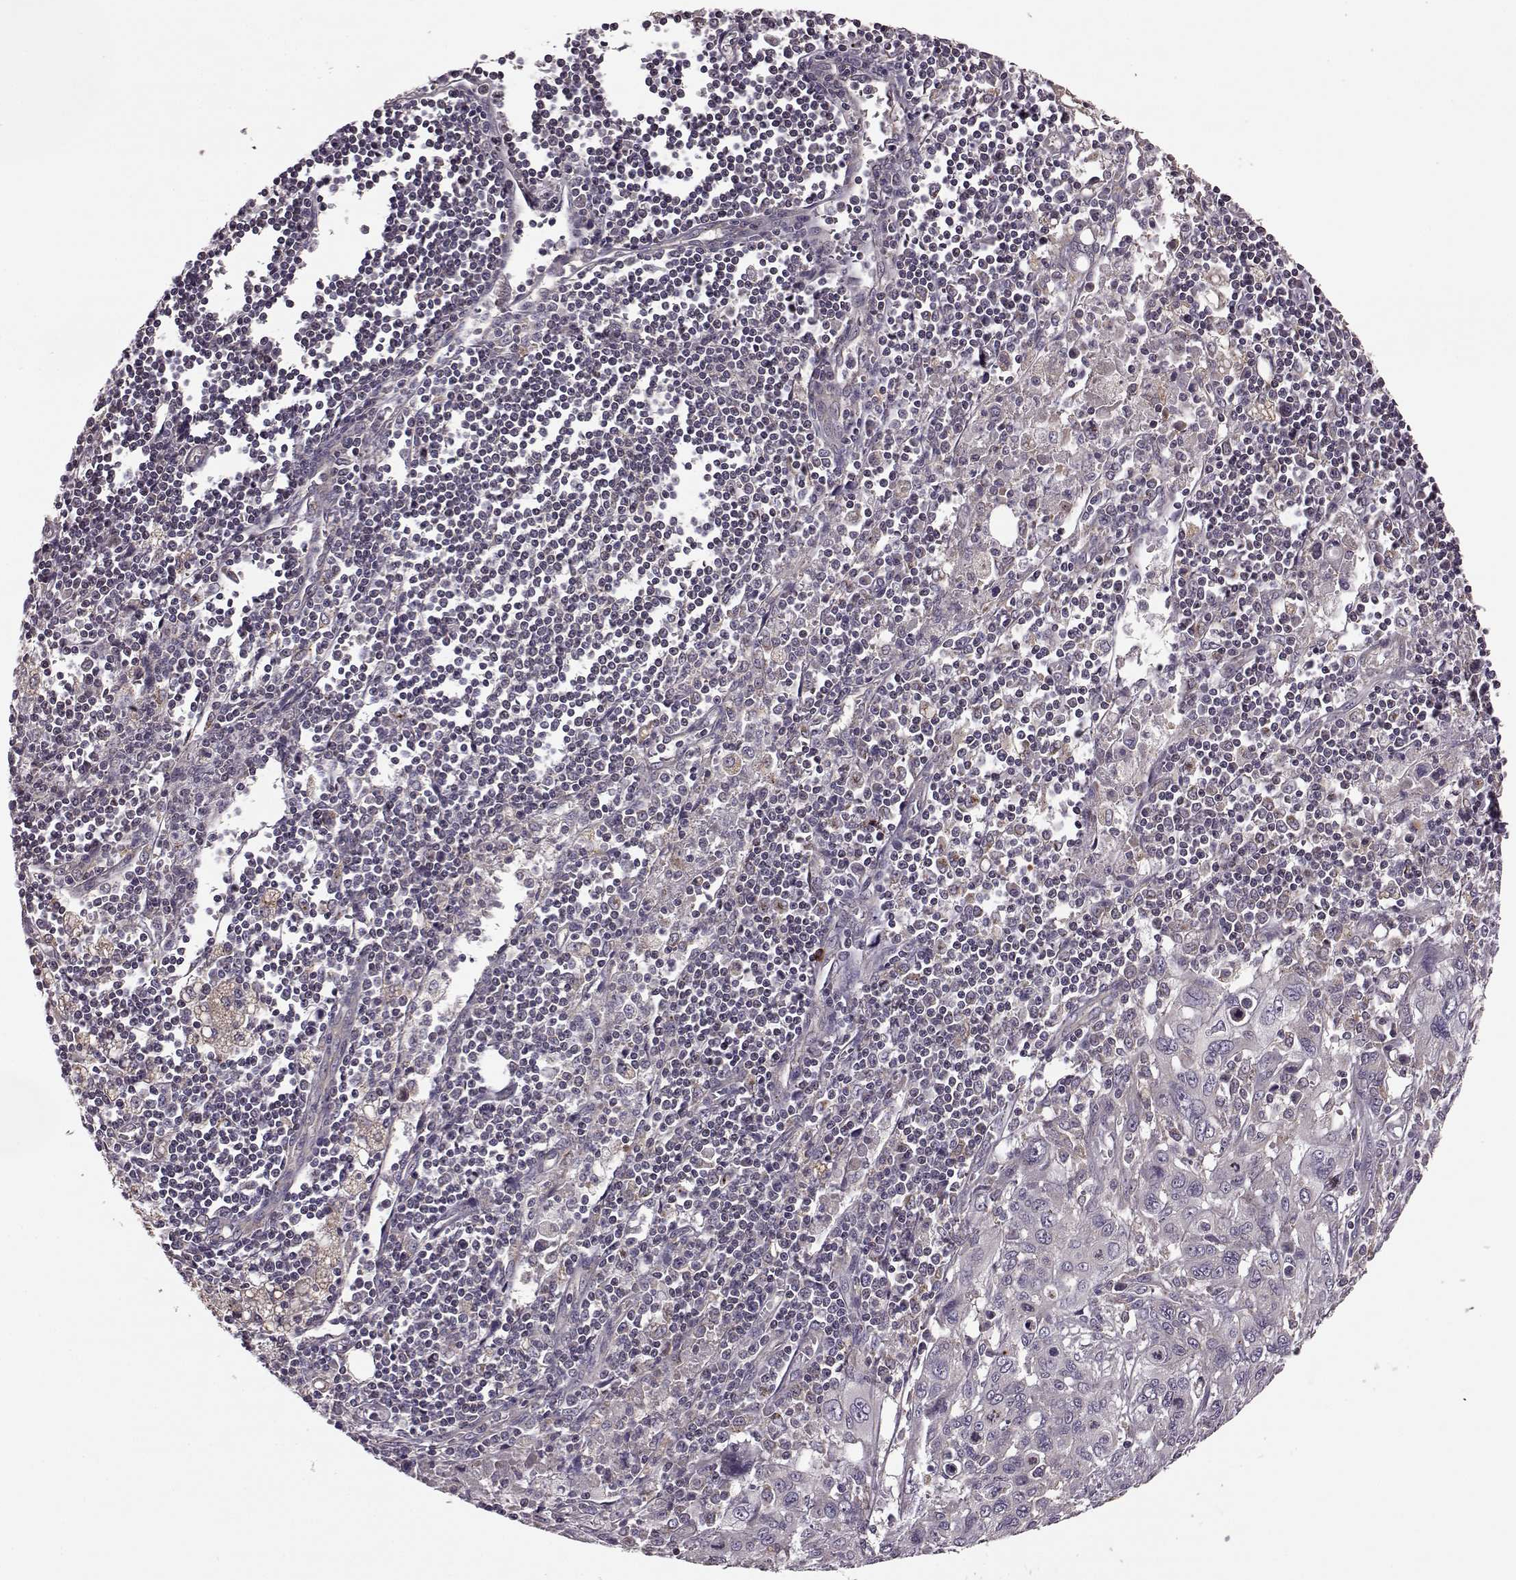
{"staining": {"intensity": "negative", "quantity": "none", "location": "none"}, "tissue": "pancreatic cancer", "cell_type": "Tumor cells", "image_type": "cancer", "snomed": [{"axis": "morphology", "description": "Adenocarcinoma, NOS"}, {"axis": "topography", "description": "Pancreas"}], "caption": "The image reveals no significant staining in tumor cells of pancreatic cancer (adenocarcinoma). (DAB immunohistochemistry (IHC) with hematoxylin counter stain).", "gene": "FNIP2", "patient": {"sex": "male", "age": 47}}